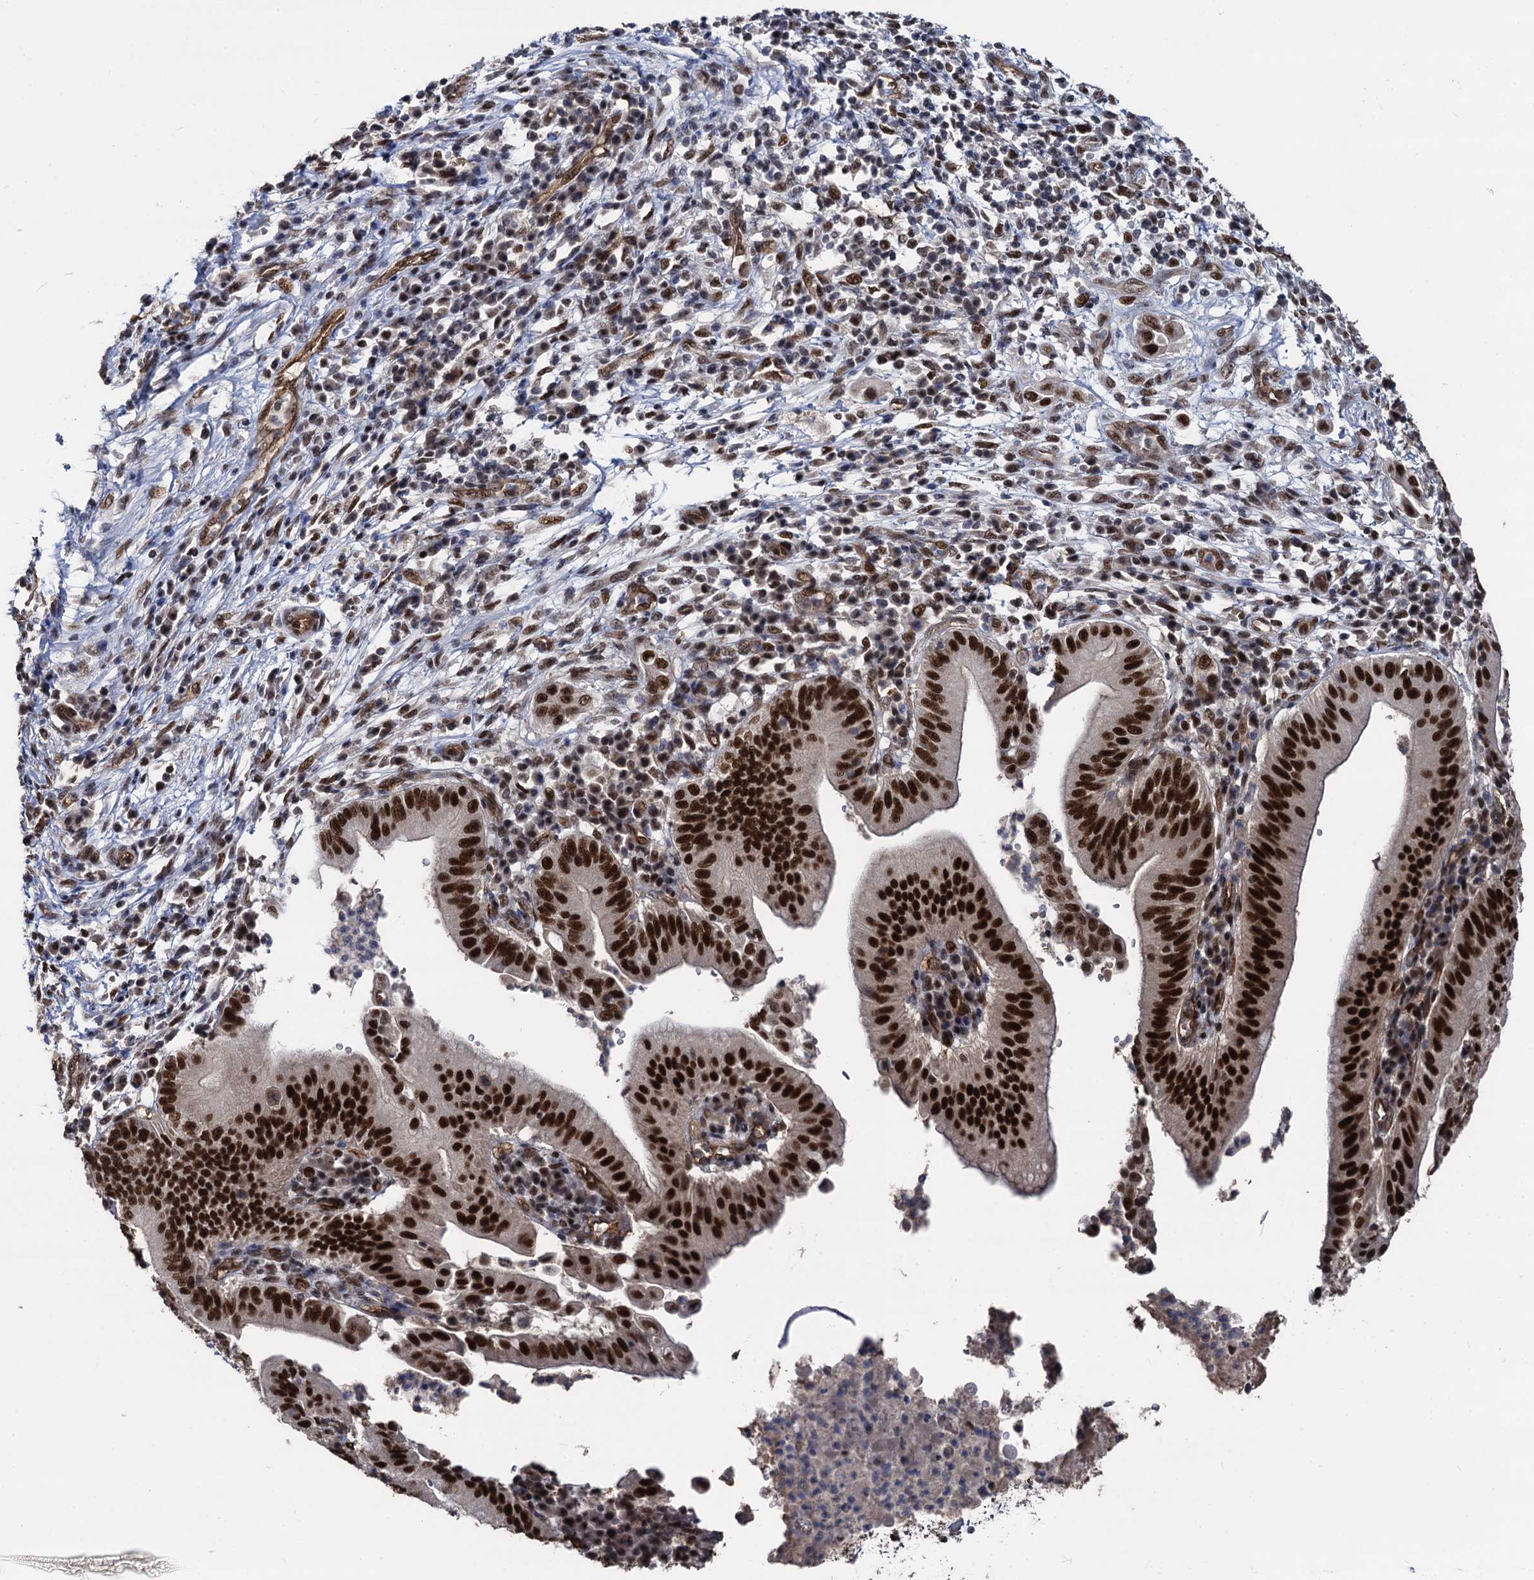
{"staining": {"intensity": "strong", "quantity": ">75%", "location": "nuclear"}, "tissue": "pancreatic cancer", "cell_type": "Tumor cells", "image_type": "cancer", "snomed": [{"axis": "morphology", "description": "Adenocarcinoma, NOS"}, {"axis": "topography", "description": "Pancreas"}], "caption": "A high-resolution micrograph shows IHC staining of pancreatic cancer (adenocarcinoma), which displays strong nuclear staining in approximately >75% of tumor cells. The staining was performed using DAB (3,3'-diaminobenzidine), with brown indicating positive protein expression. Nuclei are stained blue with hematoxylin.", "gene": "GALNT11", "patient": {"sex": "male", "age": 68}}